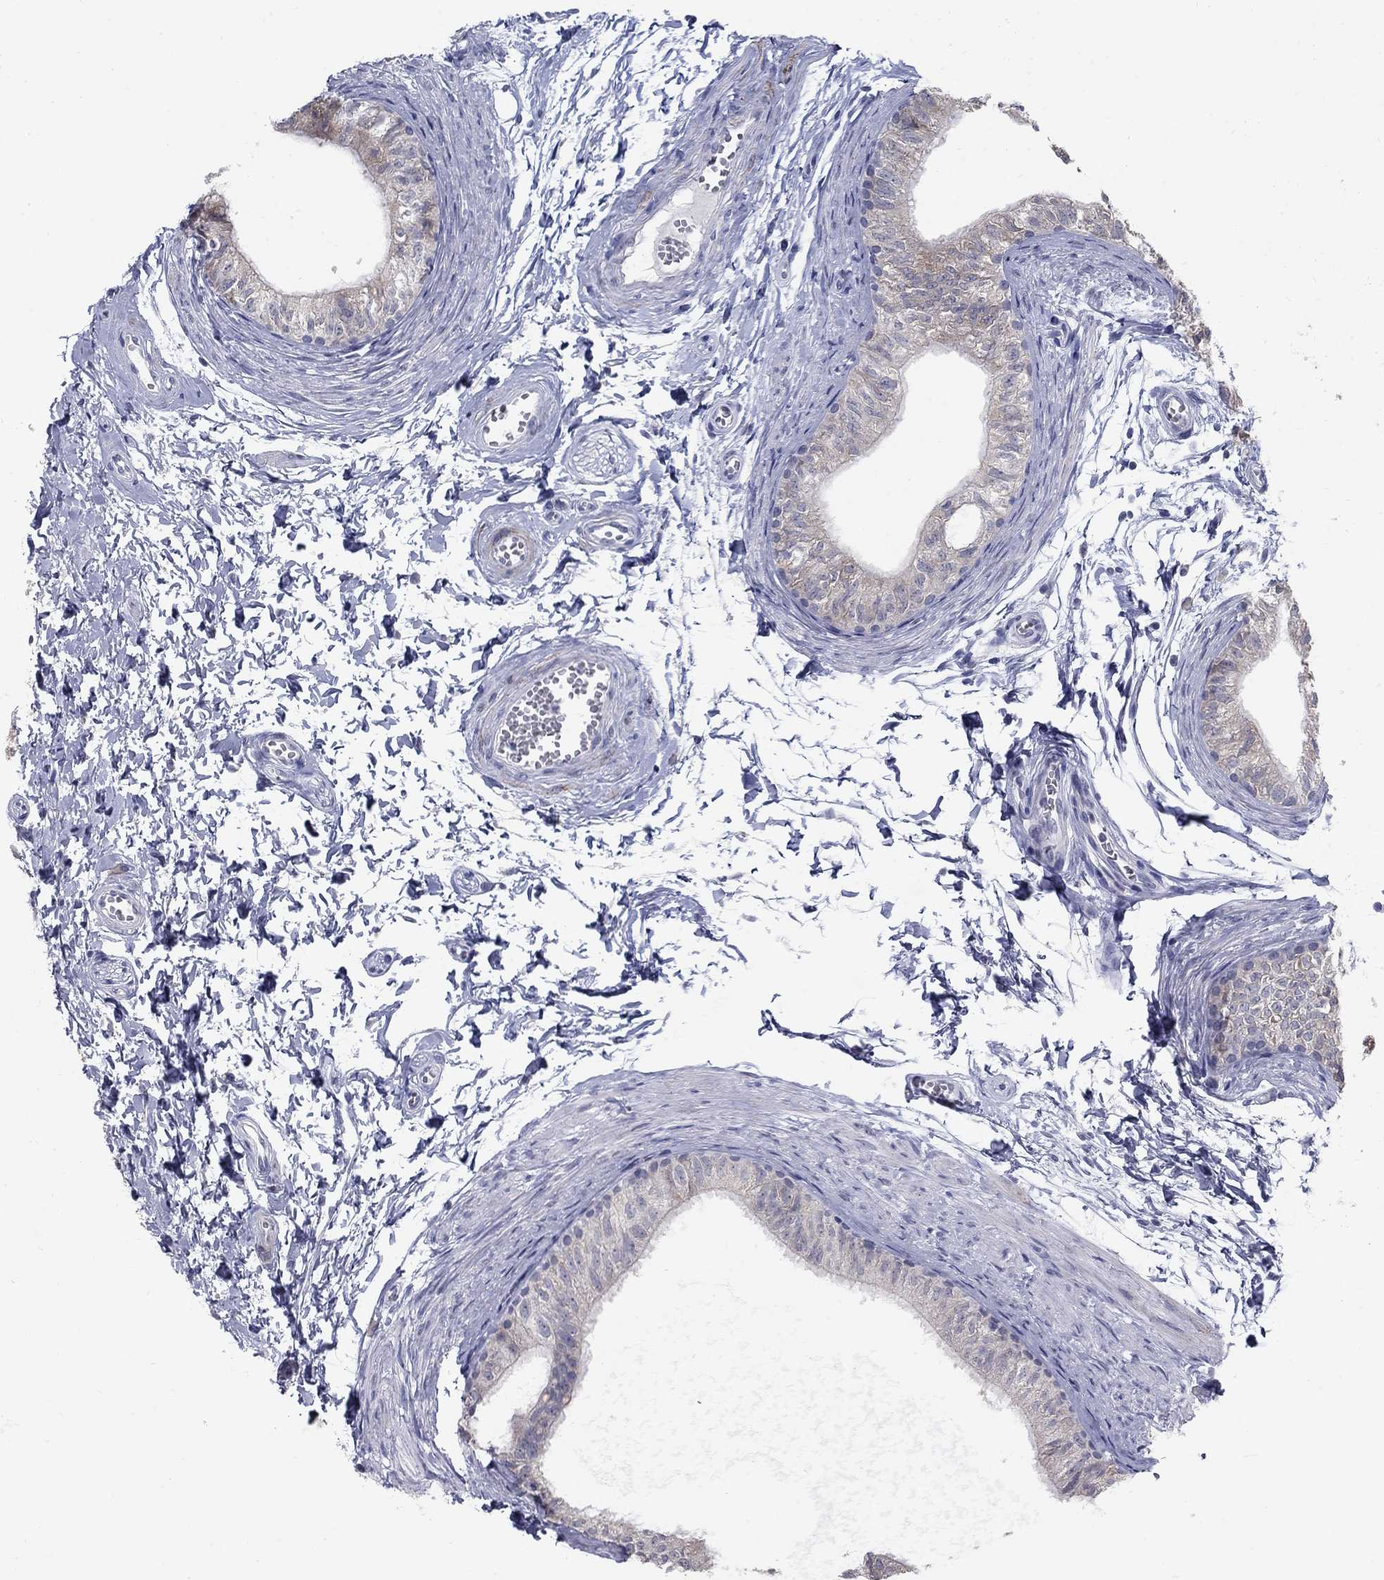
{"staining": {"intensity": "negative", "quantity": "none", "location": "none"}, "tissue": "epididymis", "cell_type": "Glandular cells", "image_type": "normal", "snomed": [{"axis": "morphology", "description": "Normal tissue, NOS"}, {"axis": "topography", "description": "Epididymis"}], "caption": "An IHC photomicrograph of unremarkable epididymis is shown. There is no staining in glandular cells of epididymis. The staining was performed using DAB (3,3'-diaminobenzidine) to visualize the protein expression in brown, while the nuclei were stained in blue with hematoxylin (Magnification: 20x).", "gene": "NTRK2", "patient": {"sex": "male", "age": 22}}